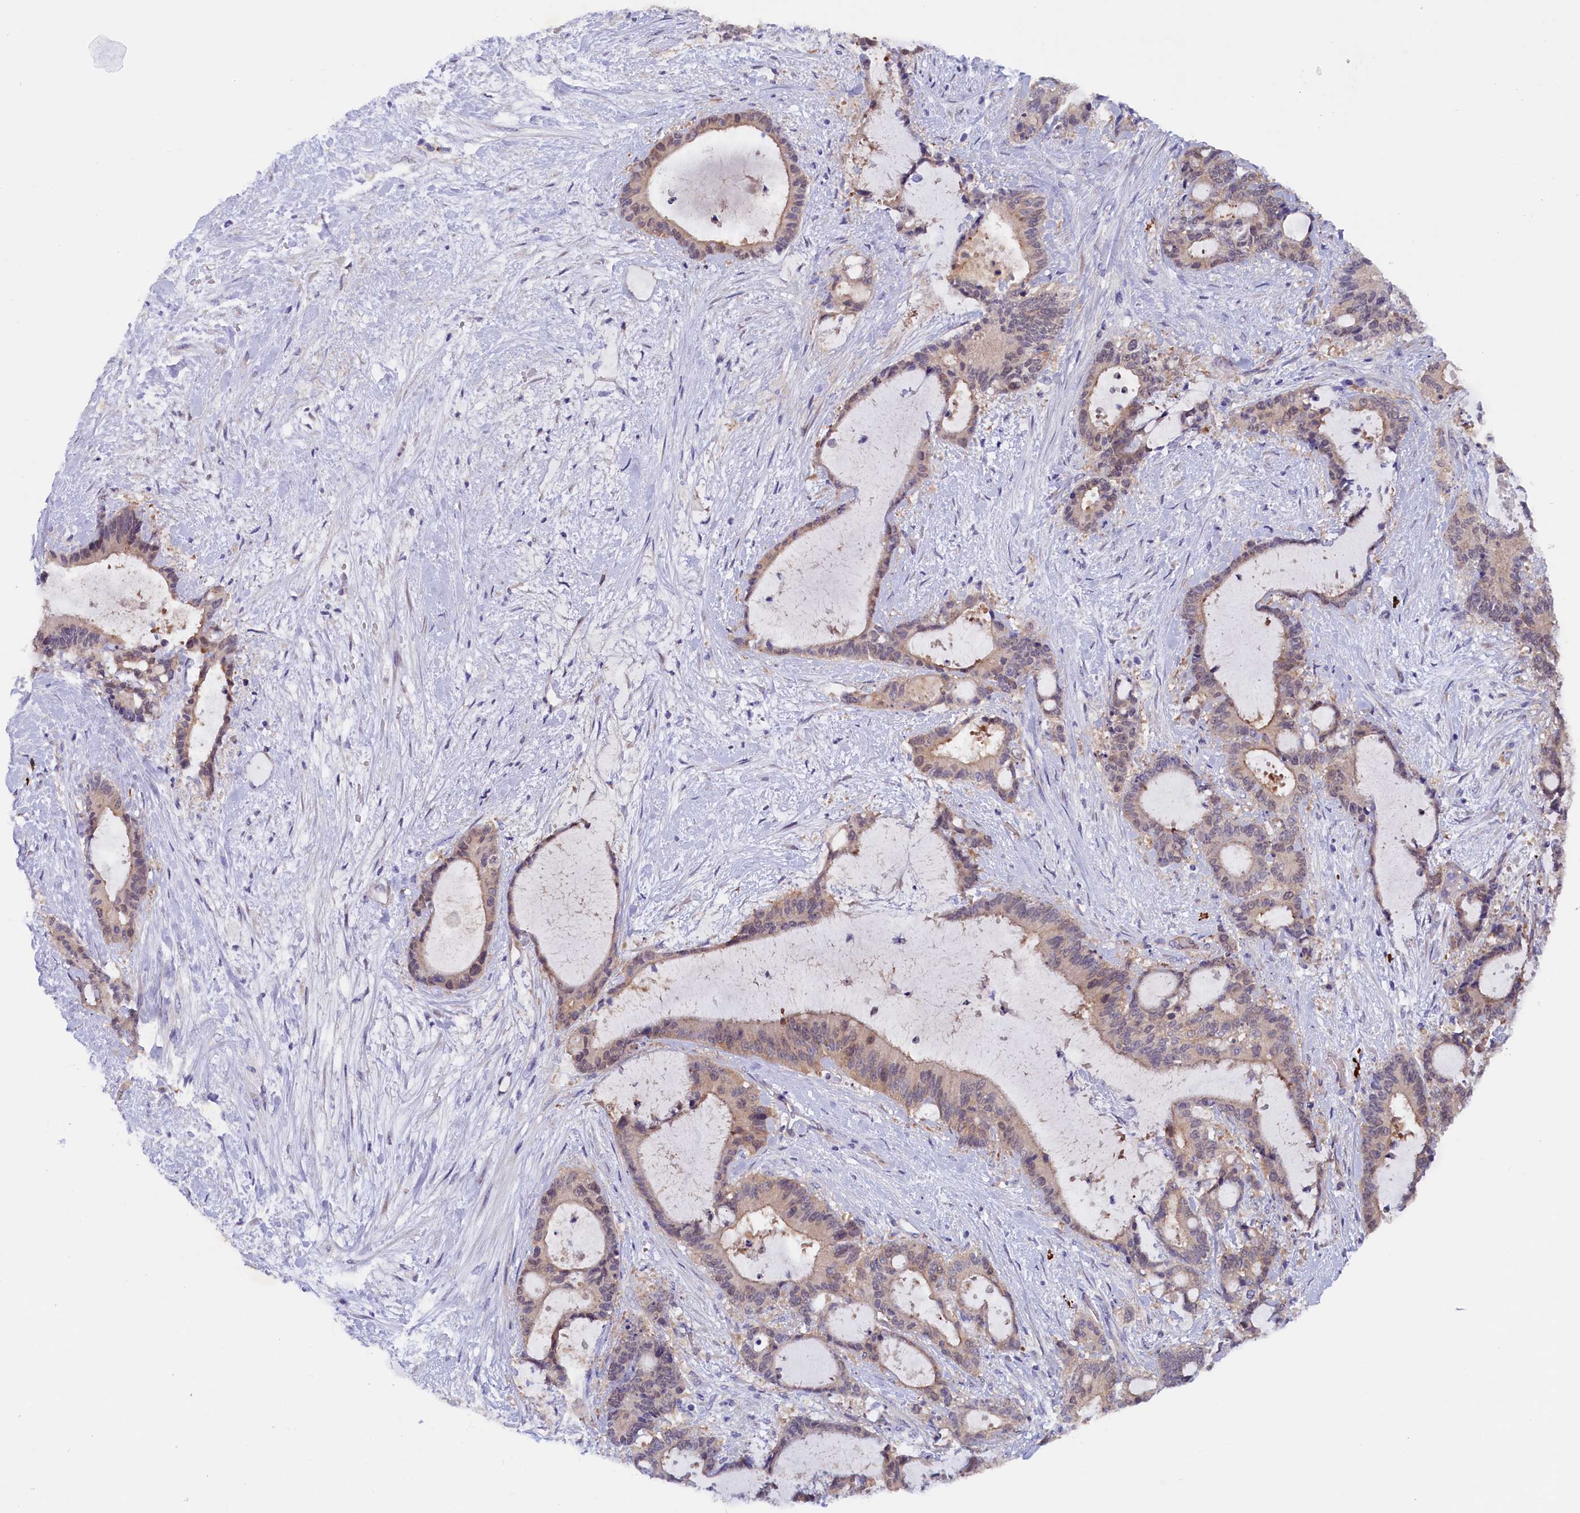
{"staining": {"intensity": "weak", "quantity": "<25%", "location": "cytoplasmic/membranous"}, "tissue": "liver cancer", "cell_type": "Tumor cells", "image_type": "cancer", "snomed": [{"axis": "morphology", "description": "Normal tissue, NOS"}, {"axis": "morphology", "description": "Cholangiocarcinoma"}, {"axis": "topography", "description": "Liver"}, {"axis": "topography", "description": "Peripheral nerve tissue"}], "caption": "DAB immunohistochemical staining of human liver cancer reveals no significant staining in tumor cells.", "gene": "JPT2", "patient": {"sex": "female", "age": 73}}